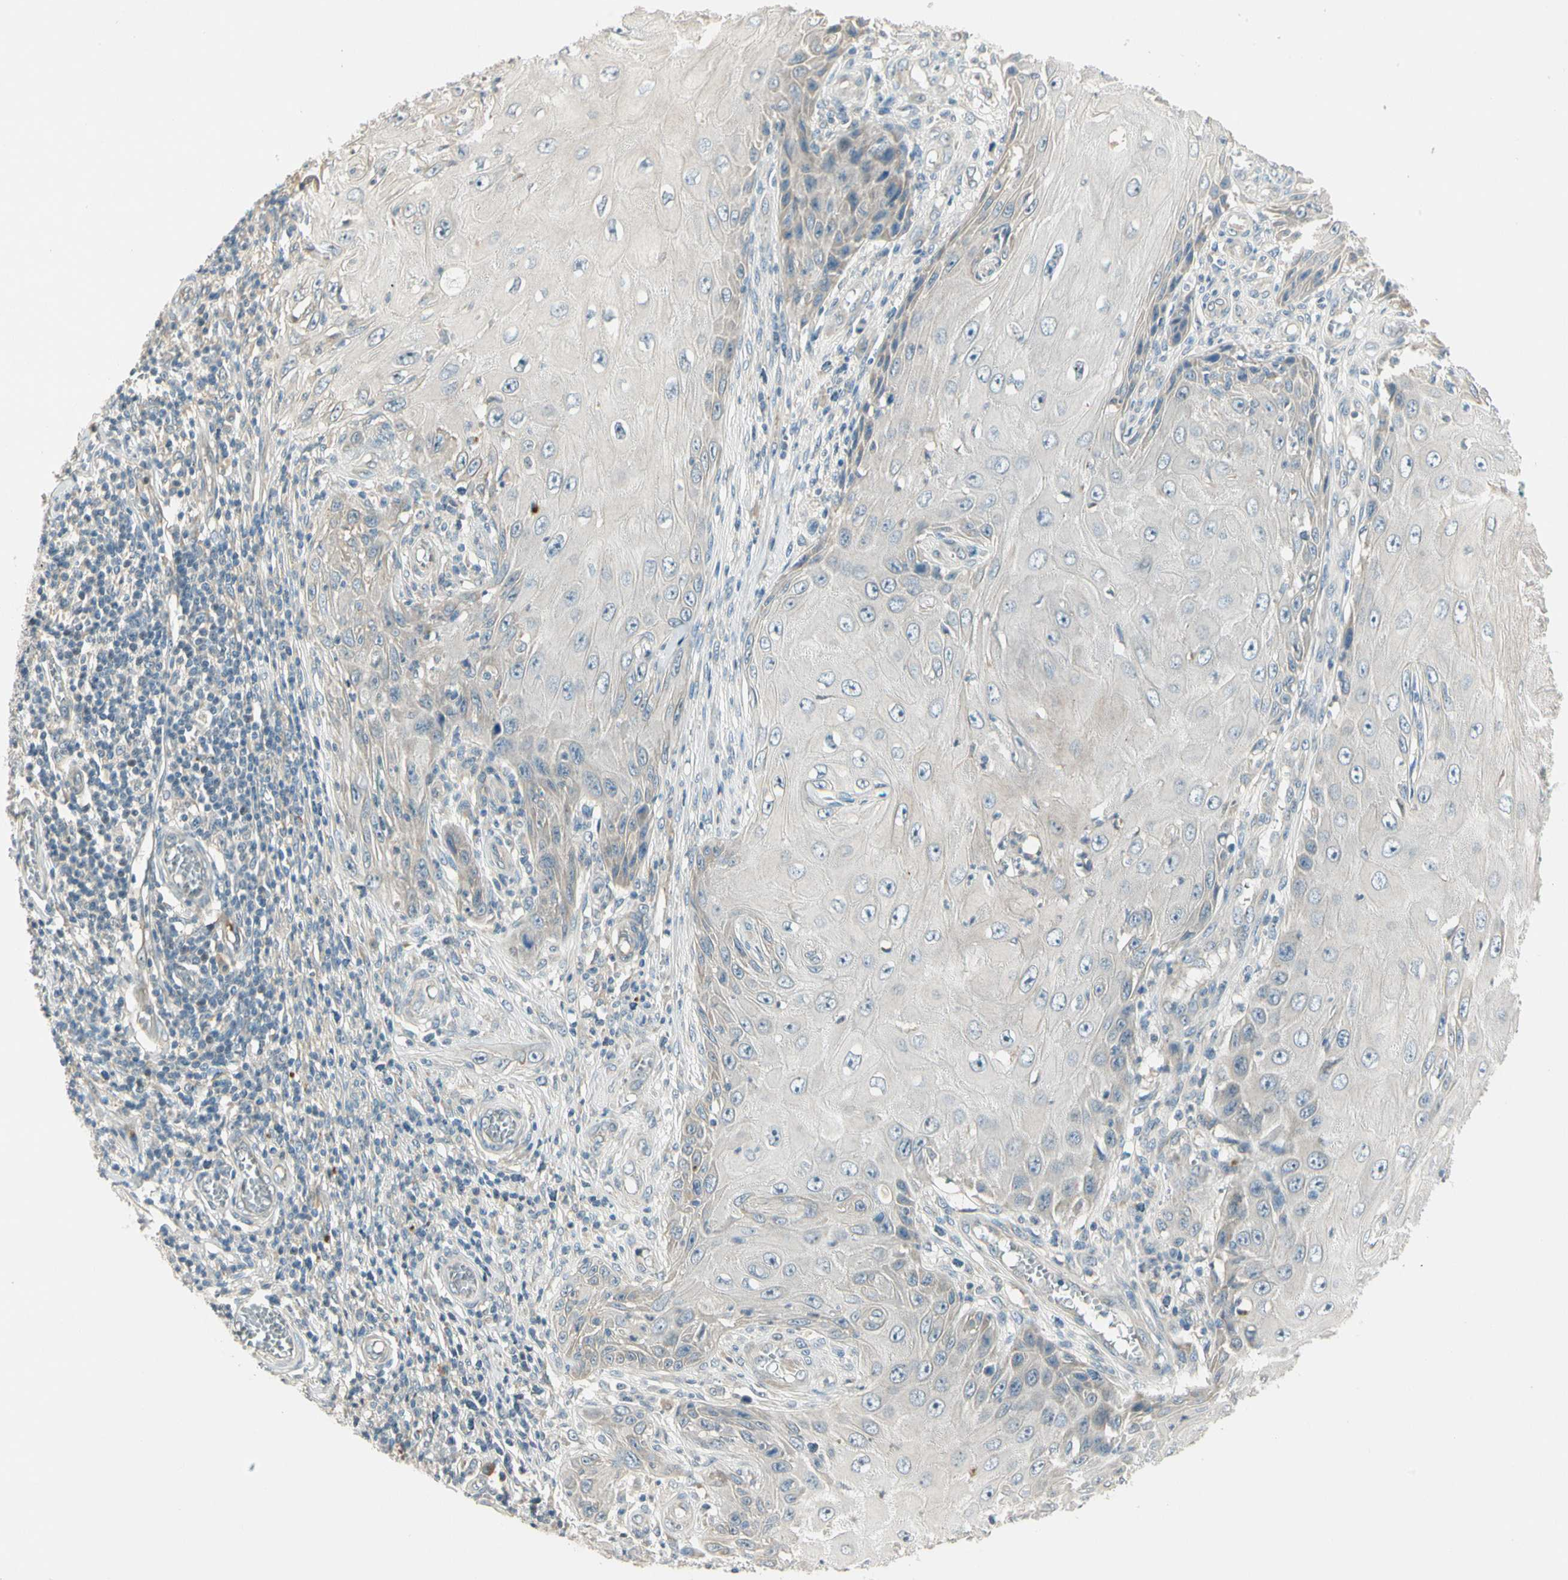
{"staining": {"intensity": "weak", "quantity": "<25%", "location": "cytoplasmic/membranous"}, "tissue": "skin cancer", "cell_type": "Tumor cells", "image_type": "cancer", "snomed": [{"axis": "morphology", "description": "Squamous cell carcinoma, NOS"}, {"axis": "topography", "description": "Skin"}], "caption": "Skin cancer (squamous cell carcinoma) stained for a protein using immunohistochemistry (IHC) exhibits no expression tumor cells.", "gene": "PCDHB15", "patient": {"sex": "female", "age": 73}}